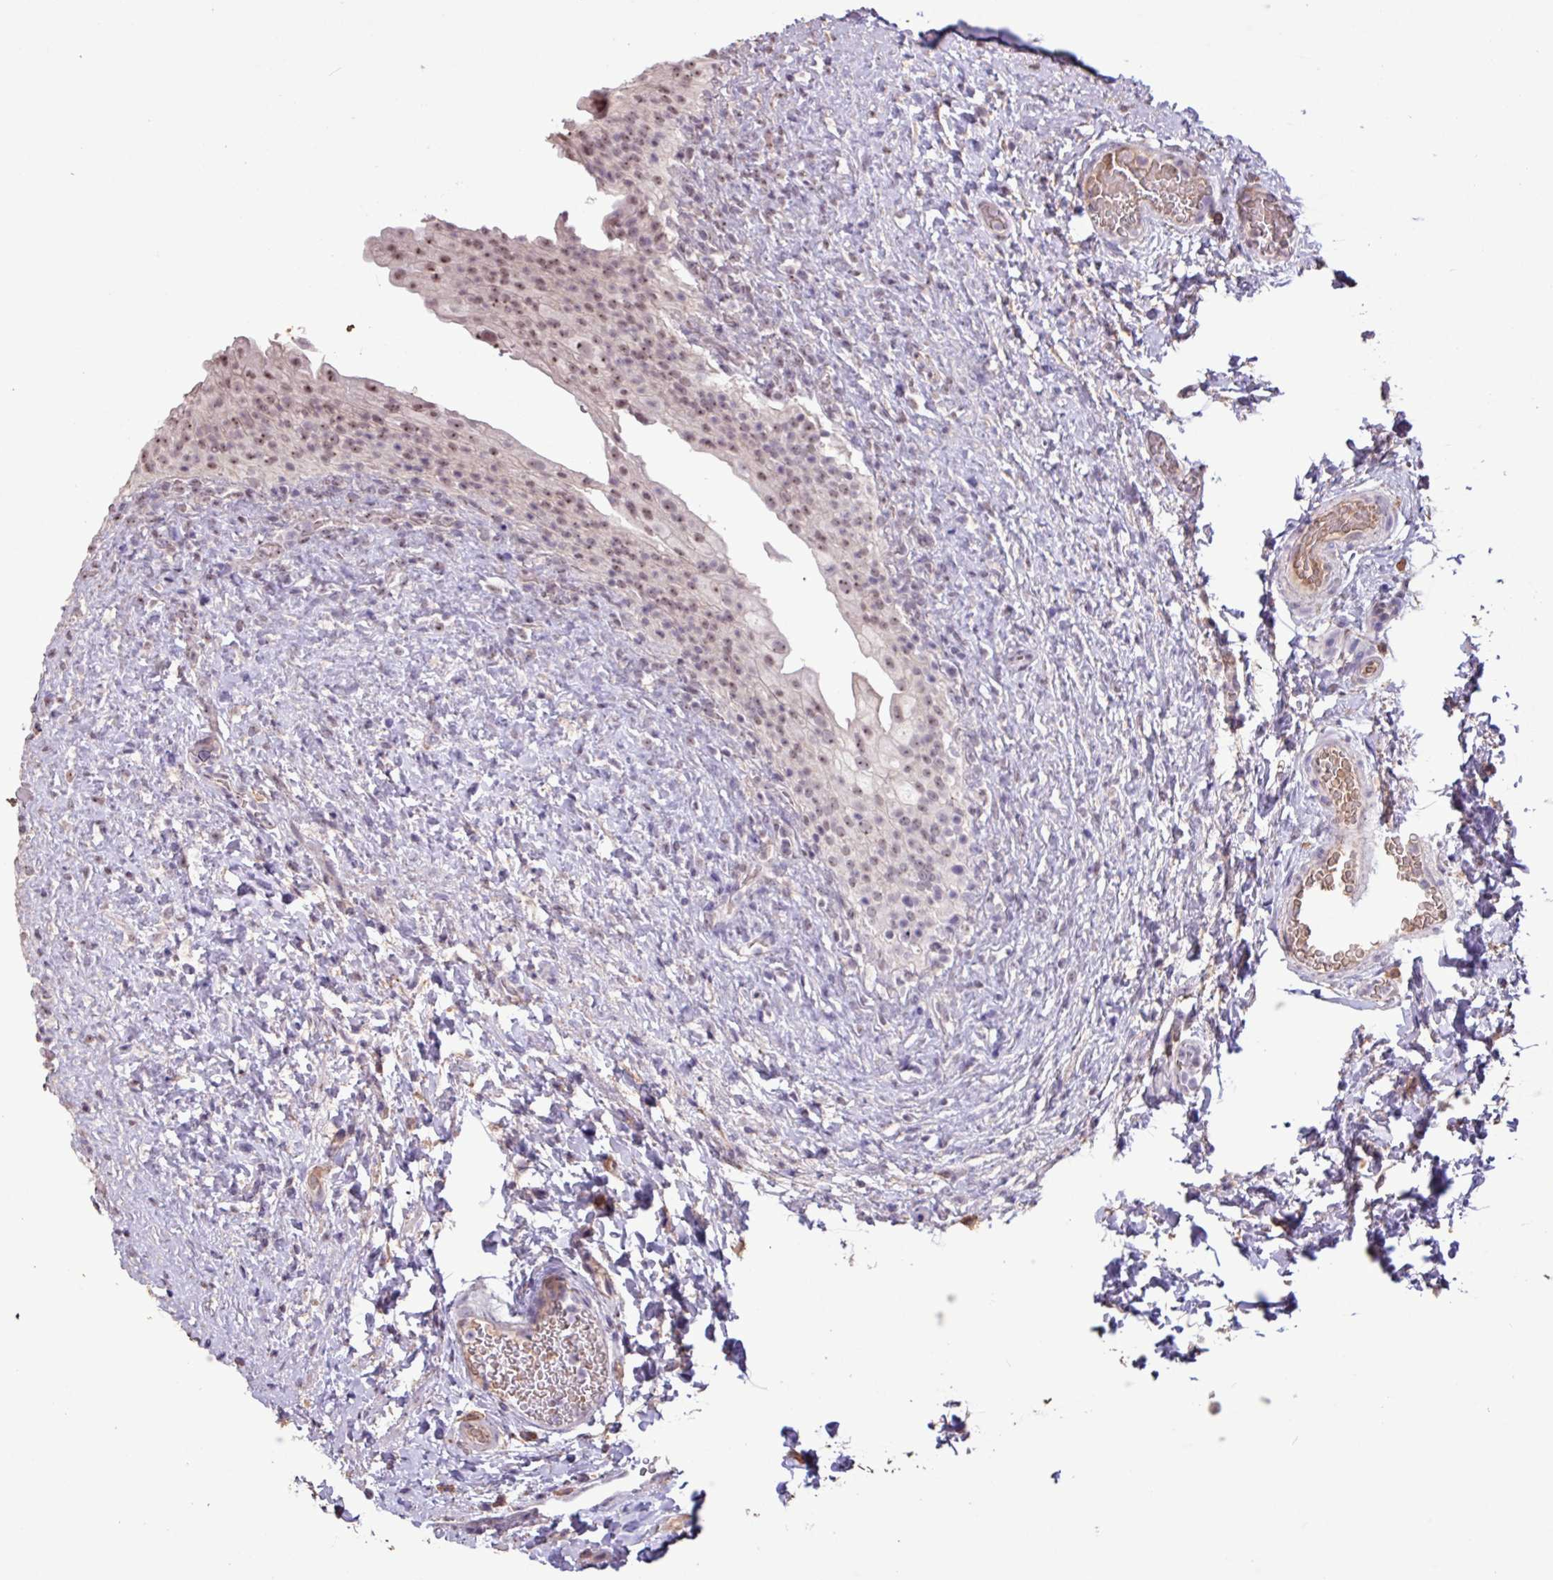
{"staining": {"intensity": "moderate", "quantity": ">75%", "location": "nuclear"}, "tissue": "urinary bladder", "cell_type": "Urothelial cells", "image_type": "normal", "snomed": [{"axis": "morphology", "description": "Normal tissue, NOS"}, {"axis": "topography", "description": "Urinary bladder"}], "caption": "Protein analysis of unremarkable urinary bladder reveals moderate nuclear staining in approximately >75% of urothelial cells.", "gene": "L3MBTL3", "patient": {"sex": "female", "age": 27}}